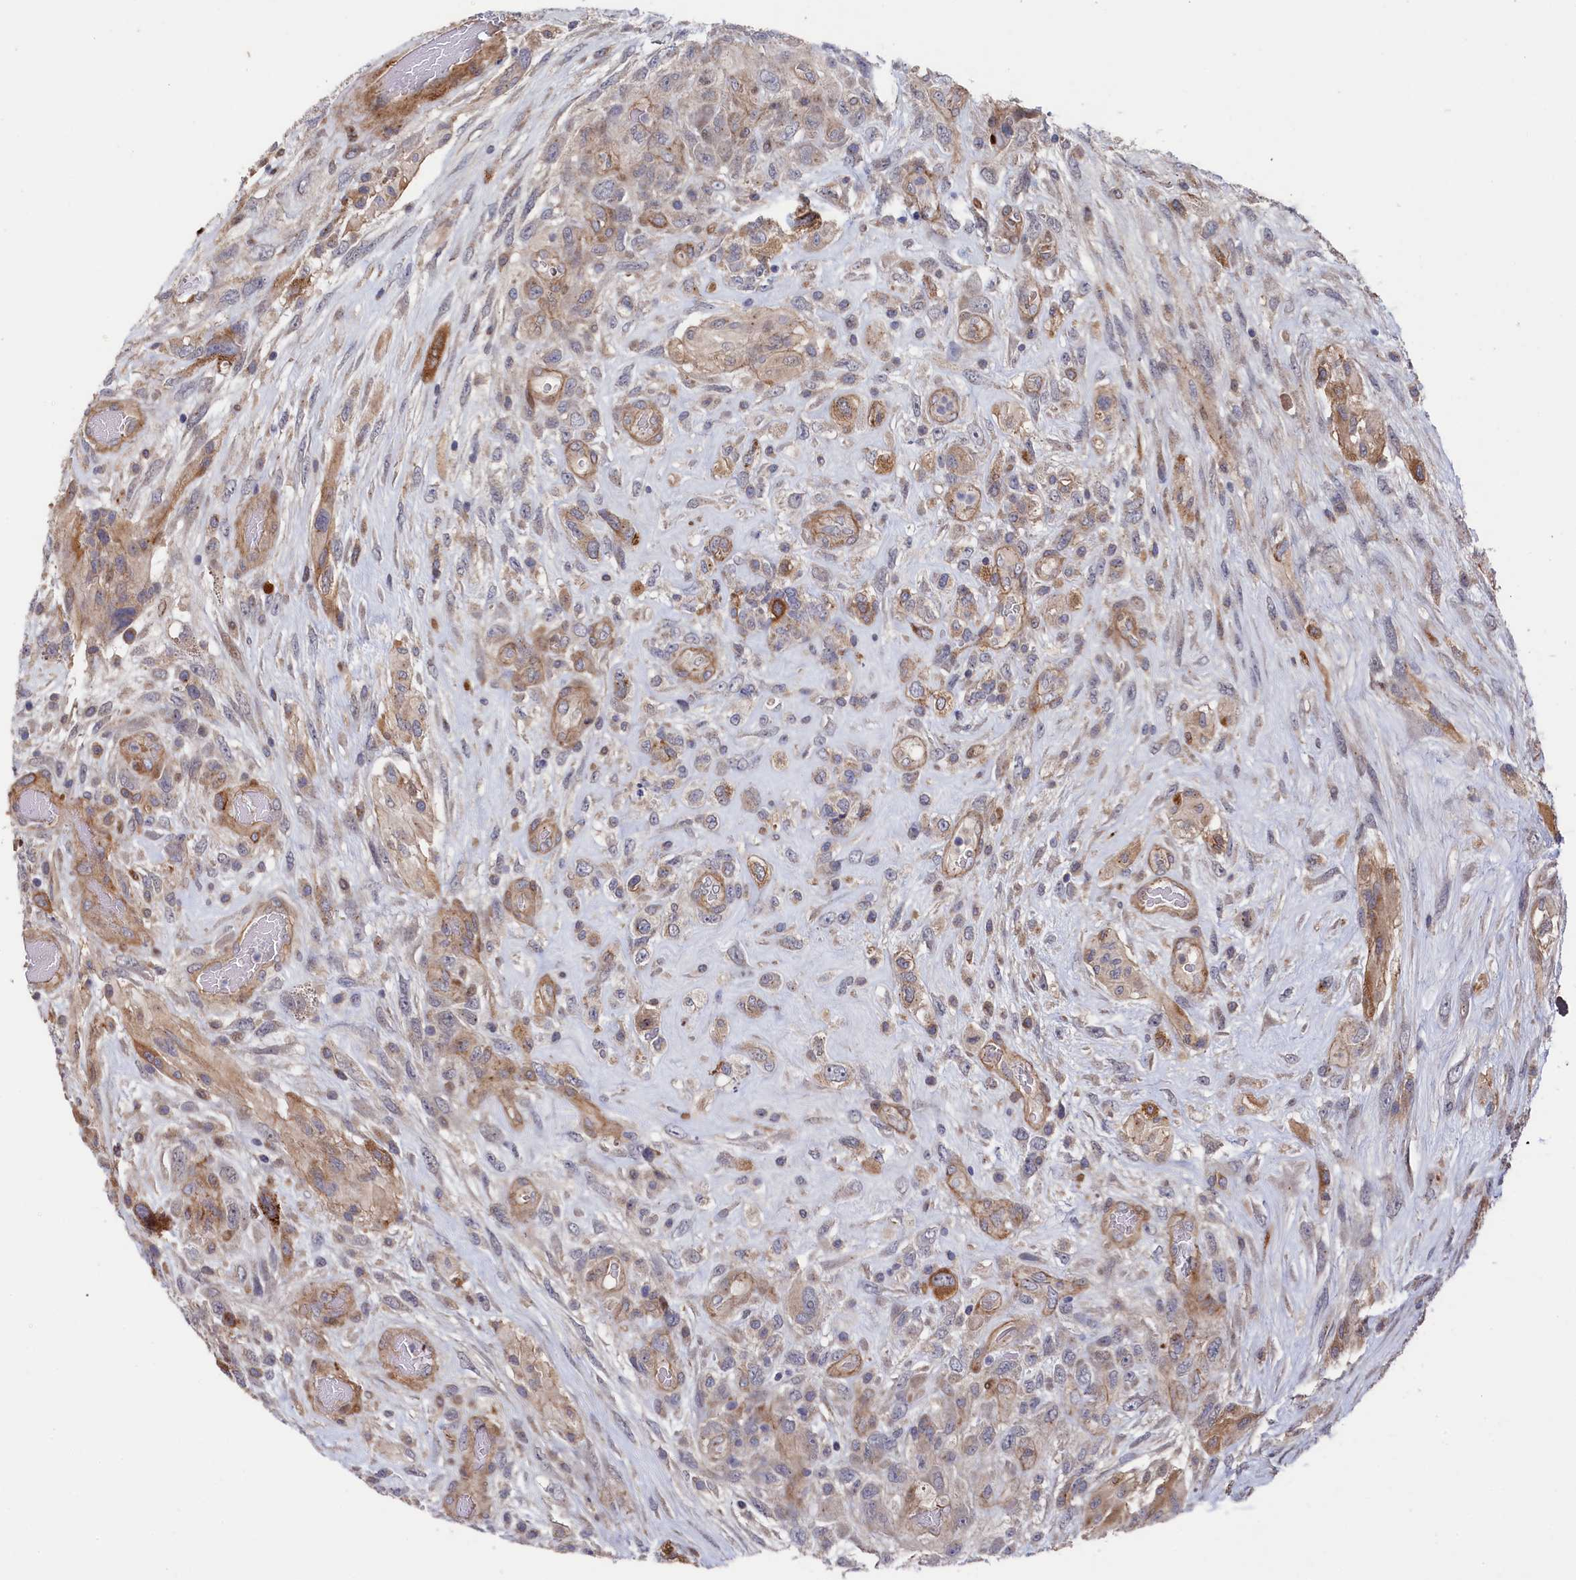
{"staining": {"intensity": "weak", "quantity": "<25%", "location": "cytoplasmic/membranous"}, "tissue": "glioma", "cell_type": "Tumor cells", "image_type": "cancer", "snomed": [{"axis": "morphology", "description": "Glioma, malignant, High grade"}, {"axis": "topography", "description": "Brain"}], "caption": "Tumor cells are negative for brown protein staining in glioma. (Brightfield microscopy of DAB immunohistochemistry (IHC) at high magnification).", "gene": "ZNF891", "patient": {"sex": "male", "age": 61}}